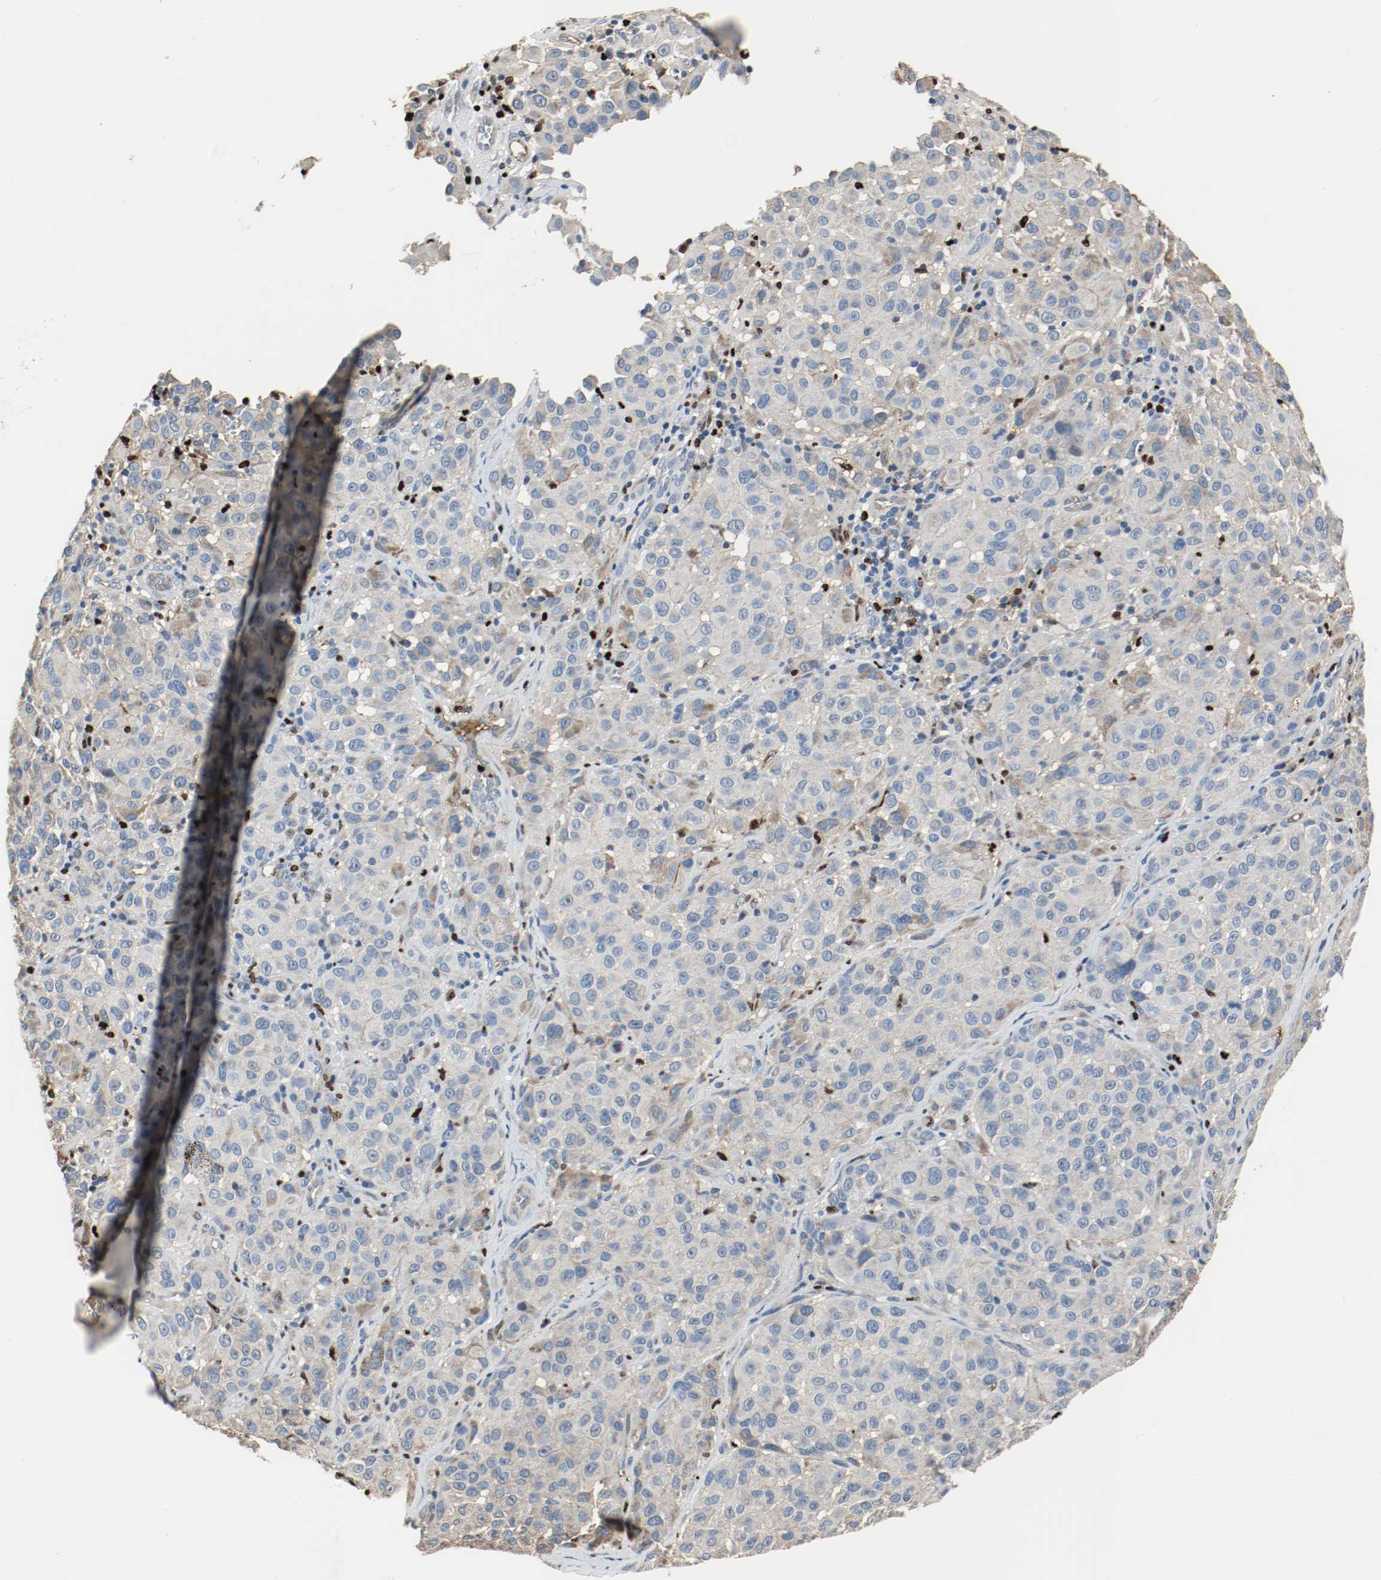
{"staining": {"intensity": "negative", "quantity": "none", "location": "none"}, "tissue": "melanoma", "cell_type": "Tumor cells", "image_type": "cancer", "snomed": [{"axis": "morphology", "description": "Malignant melanoma, NOS"}, {"axis": "topography", "description": "Skin"}], "caption": "This image is of melanoma stained with IHC to label a protein in brown with the nuclei are counter-stained blue. There is no expression in tumor cells.", "gene": "BLK", "patient": {"sex": "female", "age": 21}}